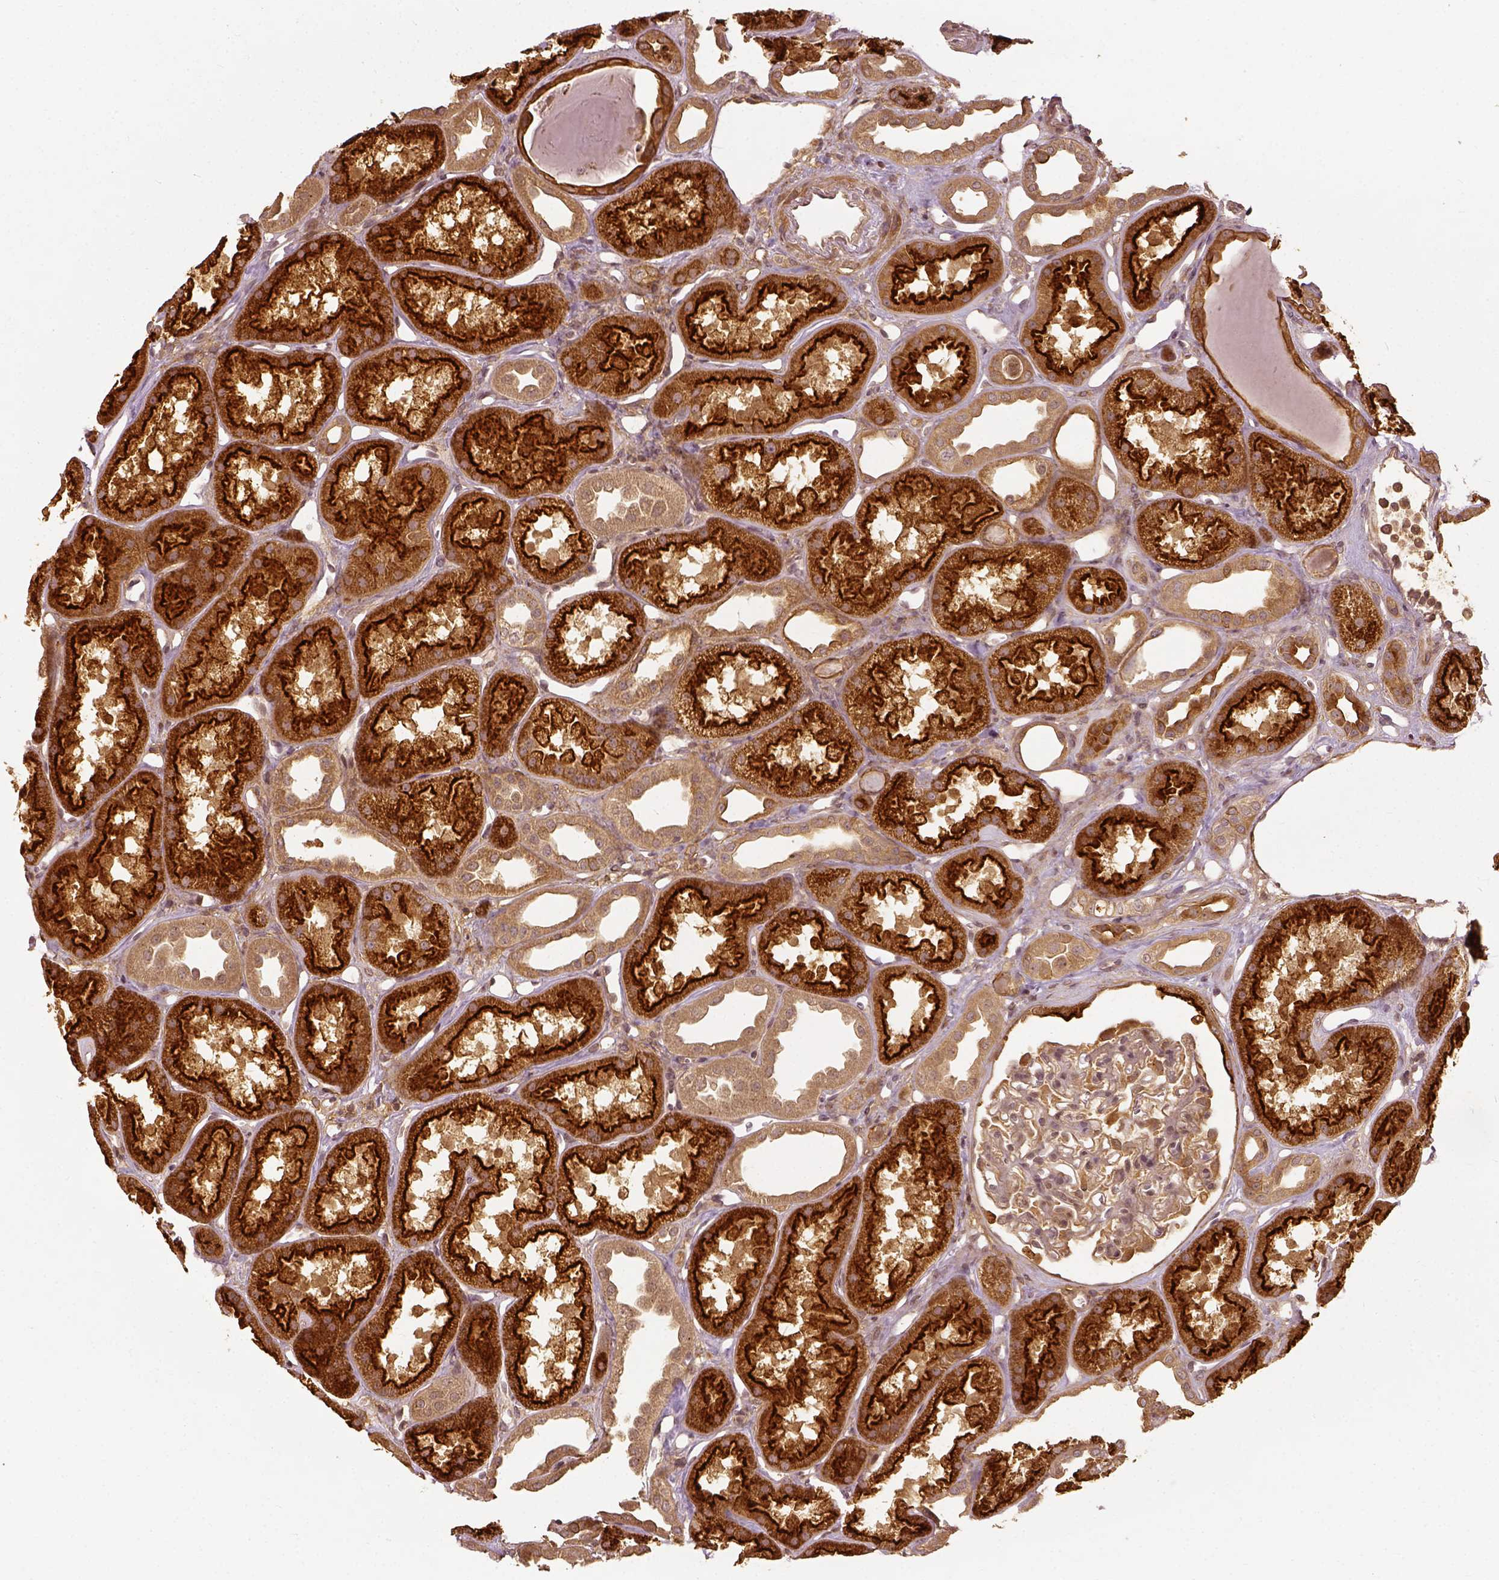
{"staining": {"intensity": "moderate", "quantity": ">75%", "location": "cytoplasmic/membranous"}, "tissue": "kidney", "cell_type": "Cells in glomeruli", "image_type": "normal", "snomed": [{"axis": "morphology", "description": "Normal tissue, NOS"}, {"axis": "topography", "description": "Kidney"}], "caption": "A high-resolution photomicrograph shows immunohistochemistry staining of normal kidney, which reveals moderate cytoplasmic/membranous expression in about >75% of cells in glomeruli.", "gene": "VEGFA", "patient": {"sex": "male", "age": 61}}